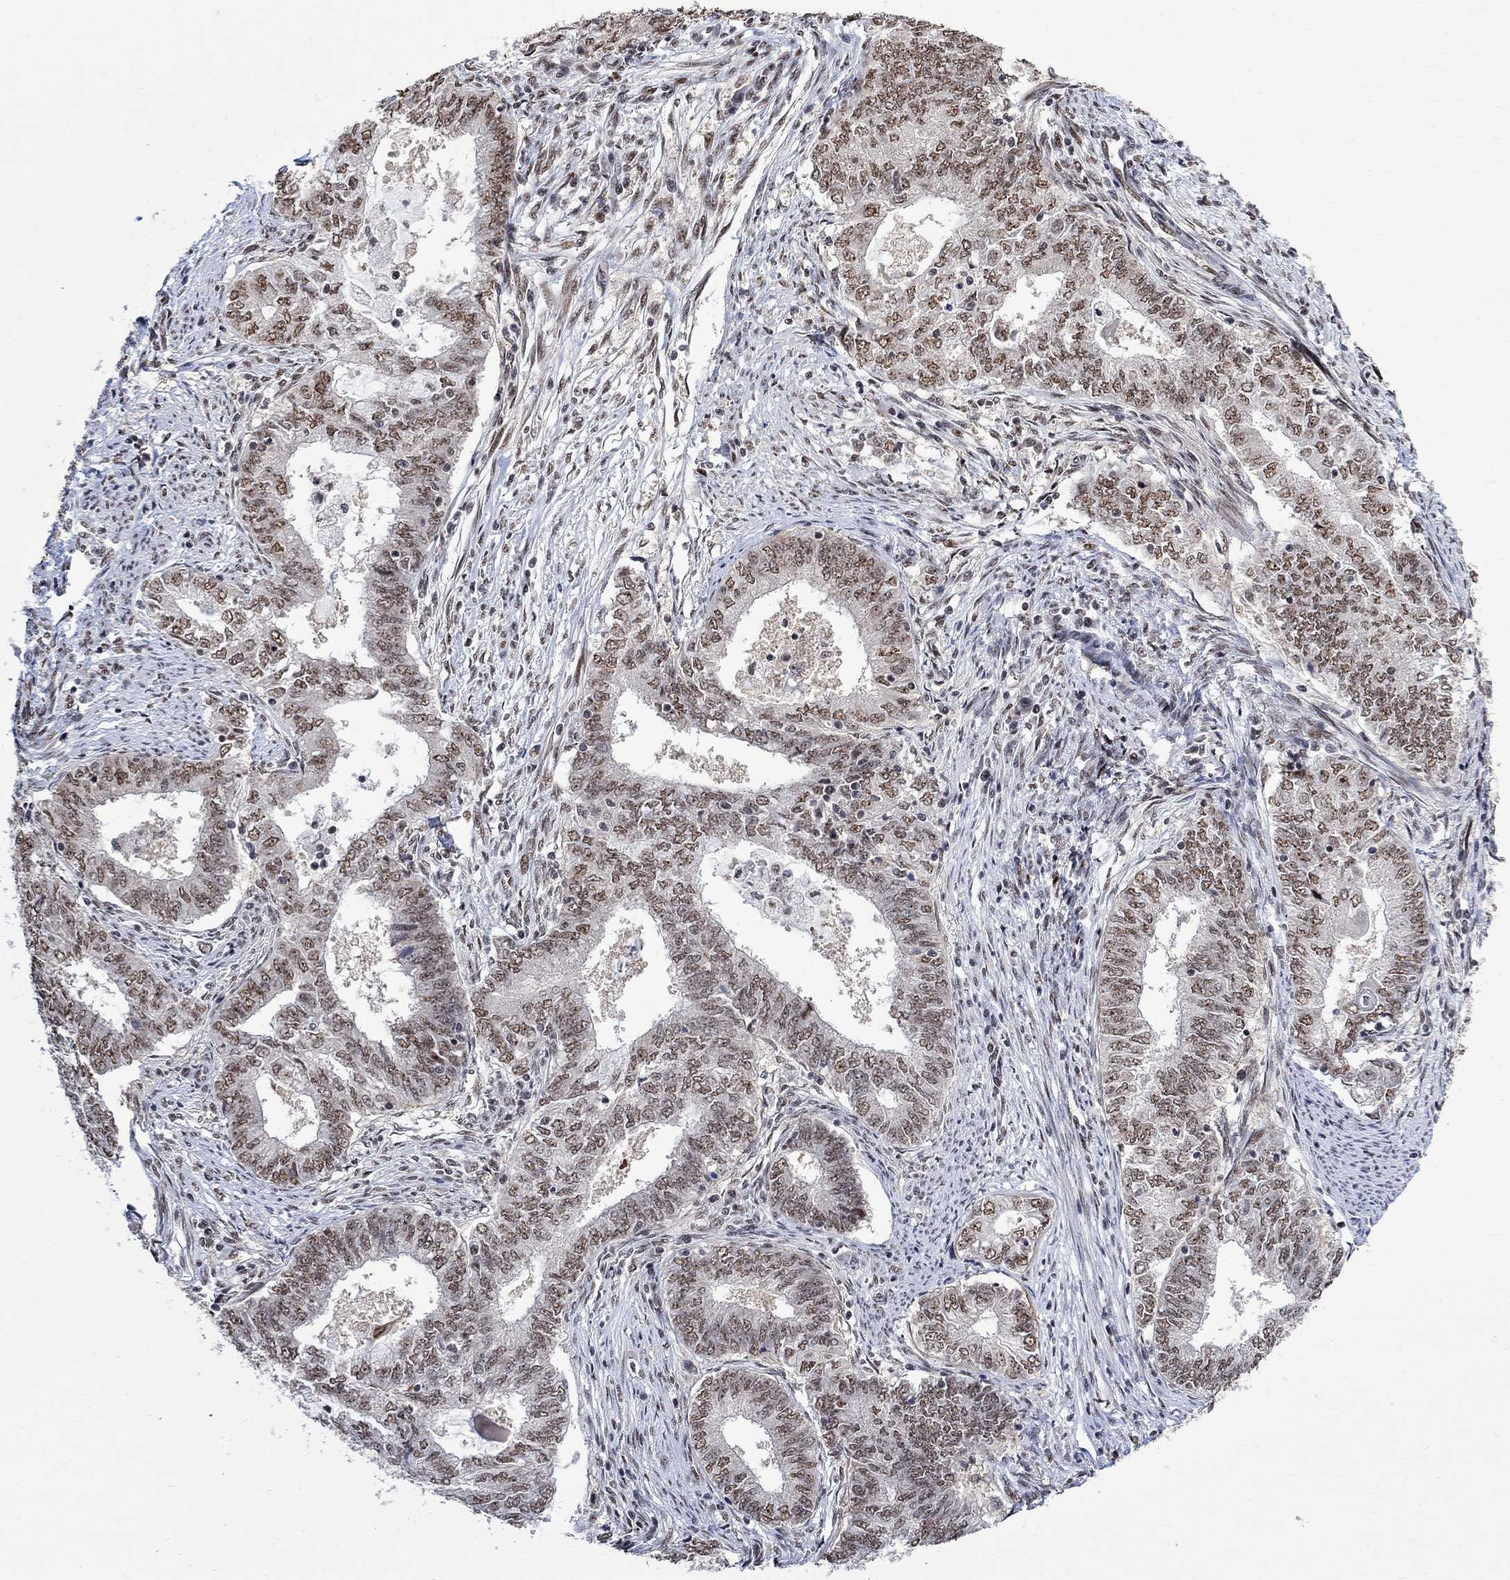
{"staining": {"intensity": "weak", "quantity": ">75%", "location": "nuclear"}, "tissue": "endometrial cancer", "cell_type": "Tumor cells", "image_type": "cancer", "snomed": [{"axis": "morphology", "description": "Adenocarcinoma, NOS"}, {"axis": "topography", "description": "Endometrium"}], "caption": "A histopathology image showing weak nuclear expression in approximately >75% of tumor cells in adenocarcinoma (endometrial), as visualized by brown immunohistochemical staining.", "gene": "E4F1", "patient": {"sex": "female", "age": 62}}